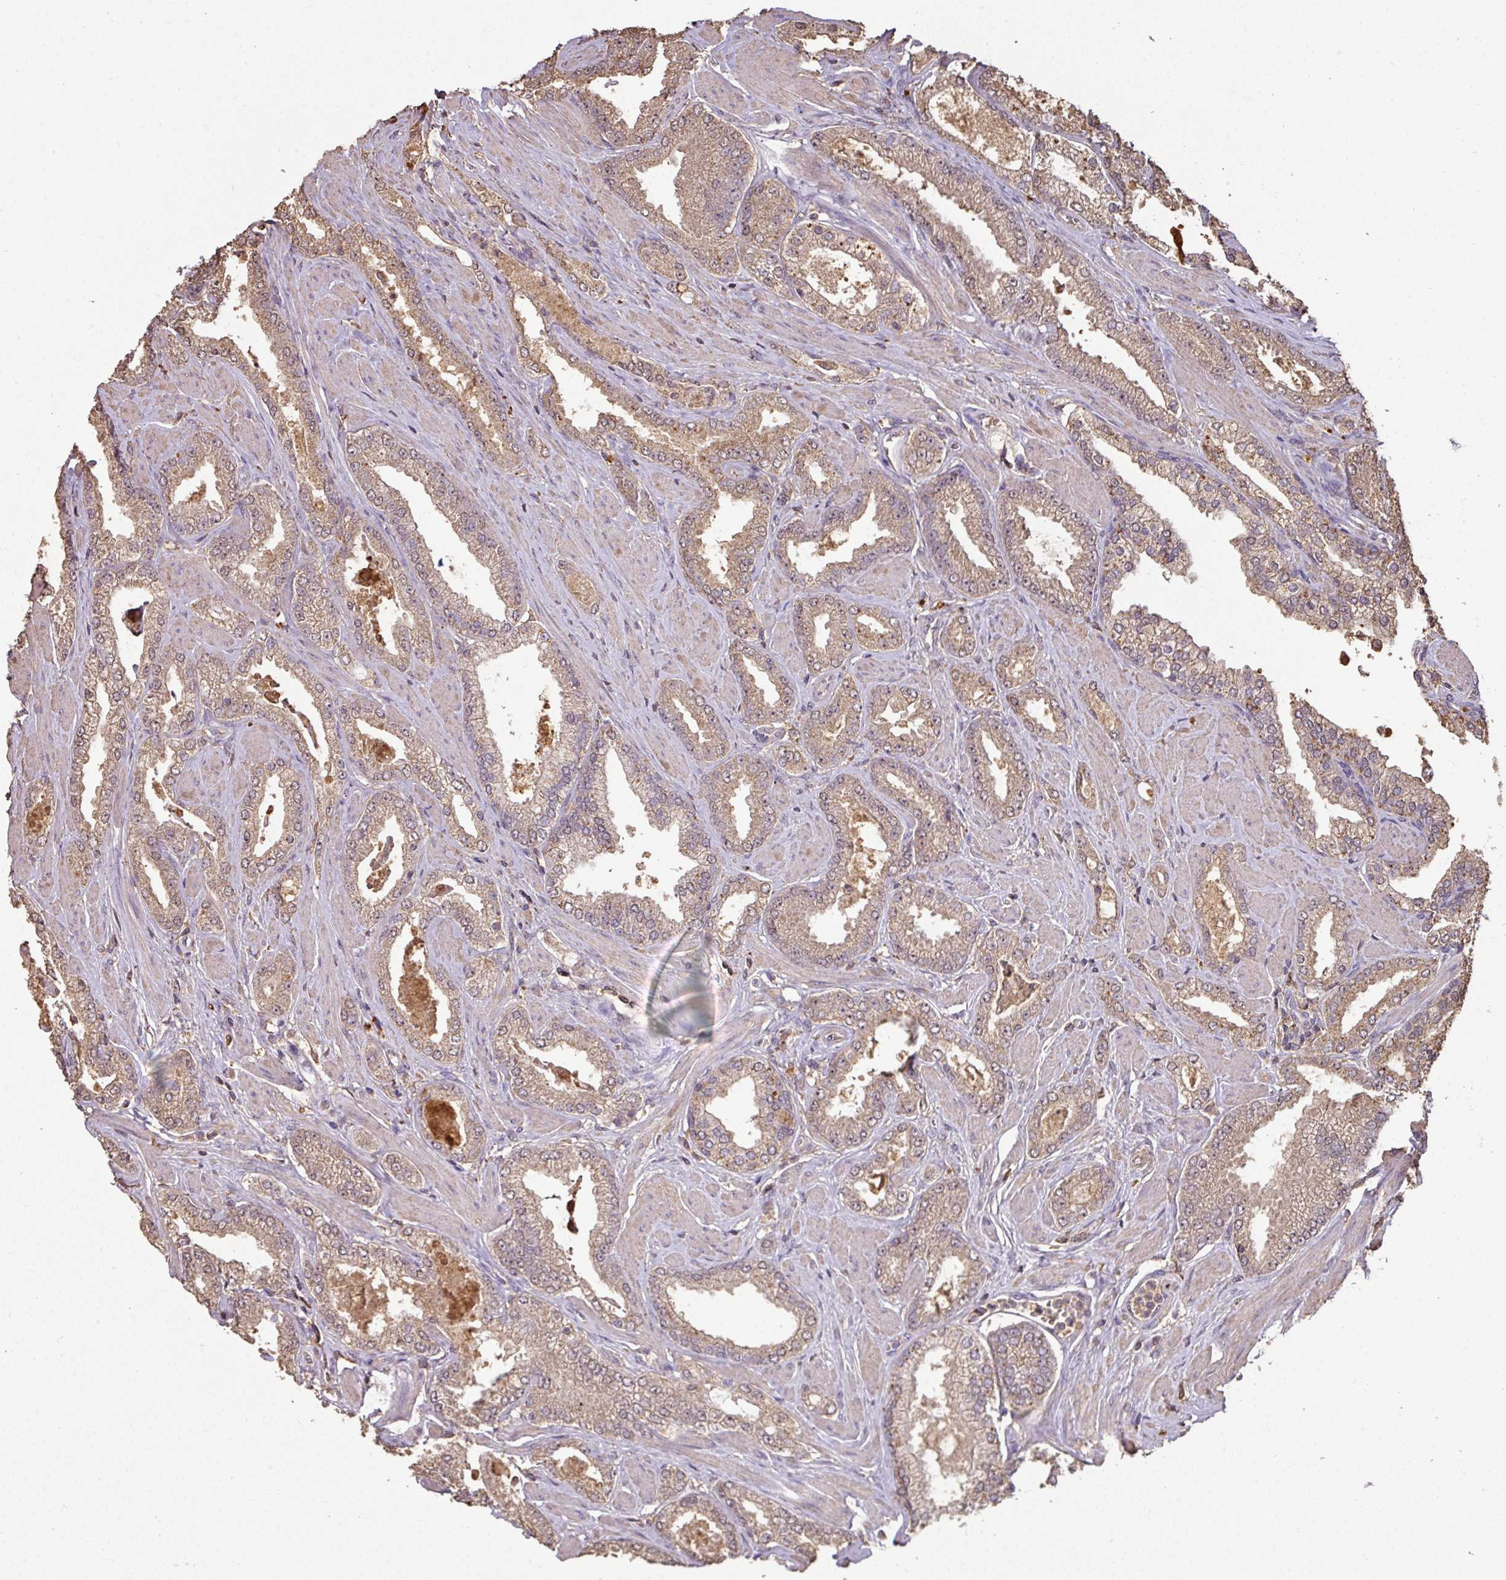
{"staining": {"intensity": "moderate", "quantity": ">75%", "location": "cytoplasmic/membranous"}, "tissue": "prostate cancer", "cell_type": "Tumor cells", "image_type": "cancer", "snomed": [{"axis": "morphology", "description": "Adenocarcinoma, Low grade"}, {"axis": "topography", "description": "Prostate"}], "caption": "Adenocarcinoma (low-grade) (prostate) was stained to show a protein in brown. There is medium levels of moderate cytoplasmic/membranous expression in approximately >75% of tumor cells. The staining was performed using DAB (3,3'-diaminobenzidine), with brown indicating positive protein expression. Nuclei are stained blue with hematoxylin.", "gene": "ATAT1", "patient": {"sex": "male", "age": 42}}